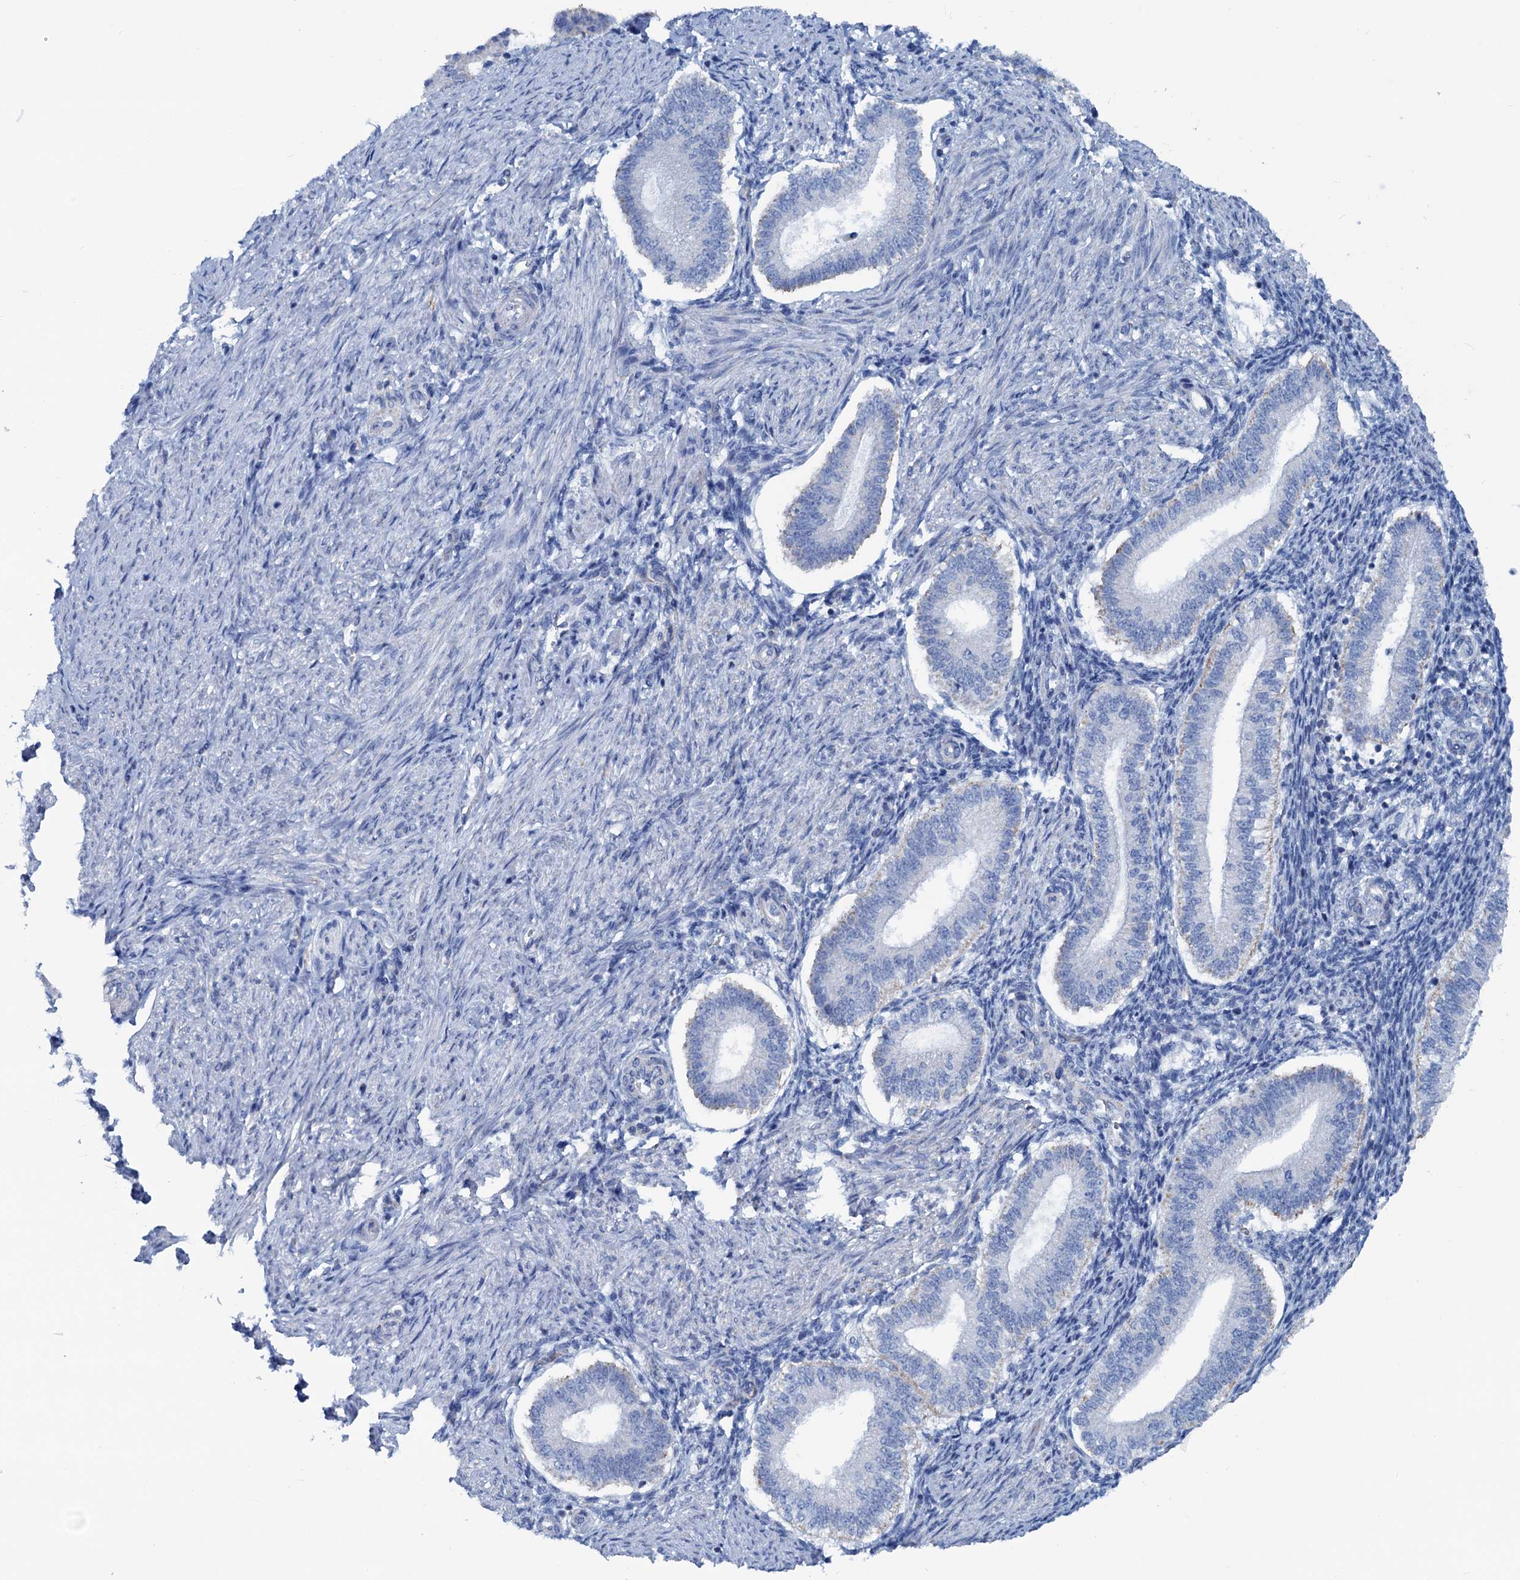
{"staining": {"intensity": "negative", "quantity": "none", "location": "none"}, "tissue": "endometrium", "cell_type": "Cells in endometrial stroma", "image_type": "normal", "snomed": [{"axis": "morphology", "description": "Normal tissue, NOS"}, {"axis": "topography", "description": "Endometrium"}], "caption": "Immunohistochemistry (IHC) micrograph of unremarkable human endometrium stained for a protein (brown), which exhibits no expression in cells in endometrial stroma. (Brightfield microscopy of DAB (3,3'-diaminobenzidine) immunohistochemistry at high magnification).", "gene": "SLC1A3", "patient": {"sex": "female", "age": 24}}